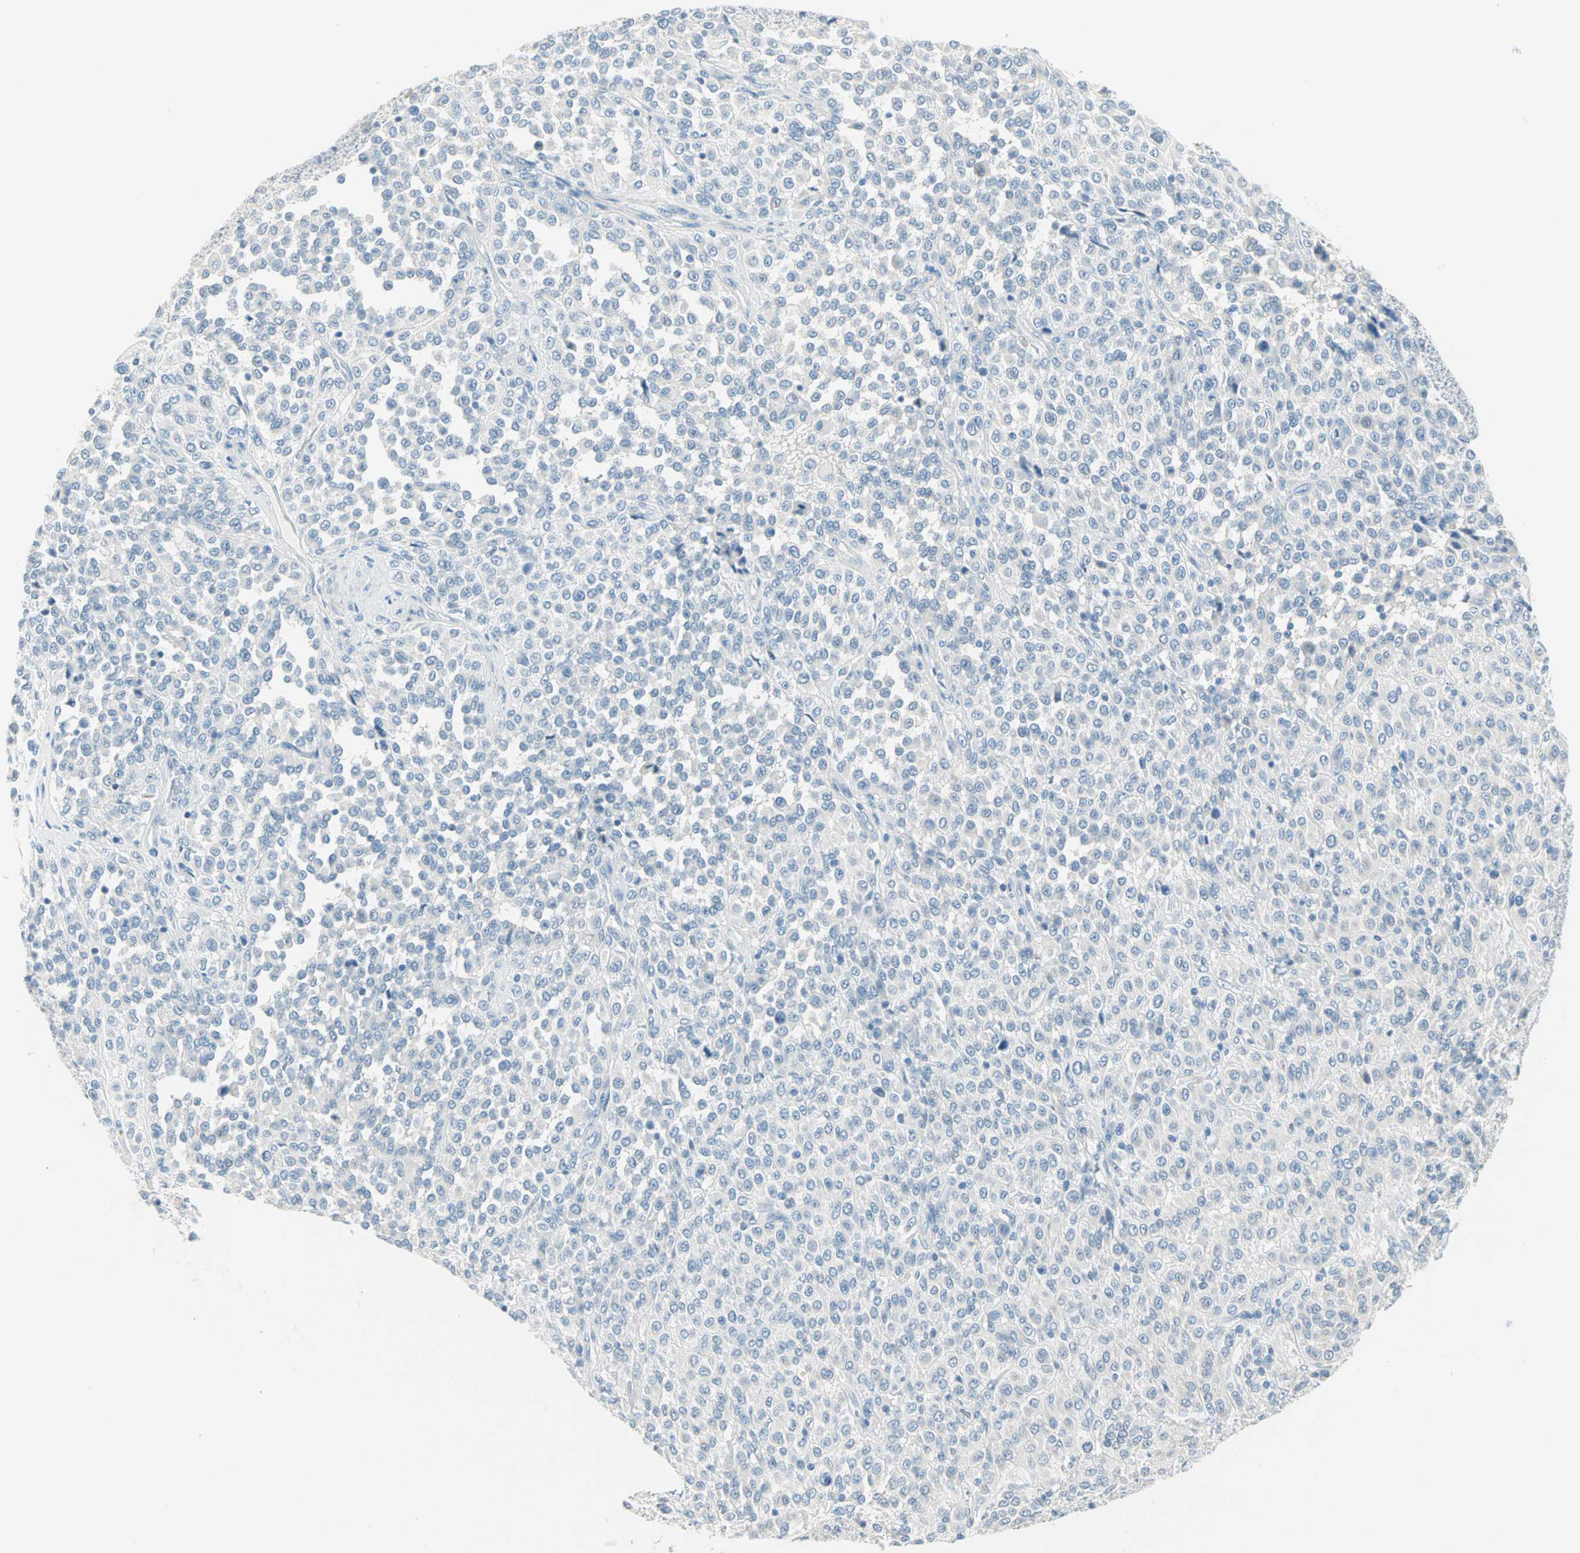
{"staining": {"intensity": "negative", "quantity": "none", "location": "none"}, "tissue": "melanoma", "cell_type": "Tumor cells", "image_type": "cancer", "snomed": [{"axis": "morphology", "description": "Malignant melanoma, Metastatic site"}, {"axis": "topography", "description": "Pancreas"}], "caption": "Immunohistochemistry (IHC) of human malignant melanoma (metastatic site) reveals no positivity in tumor cells.", "gene": "SULT1C2", "patient": {"sex": "female", "age": 30}}